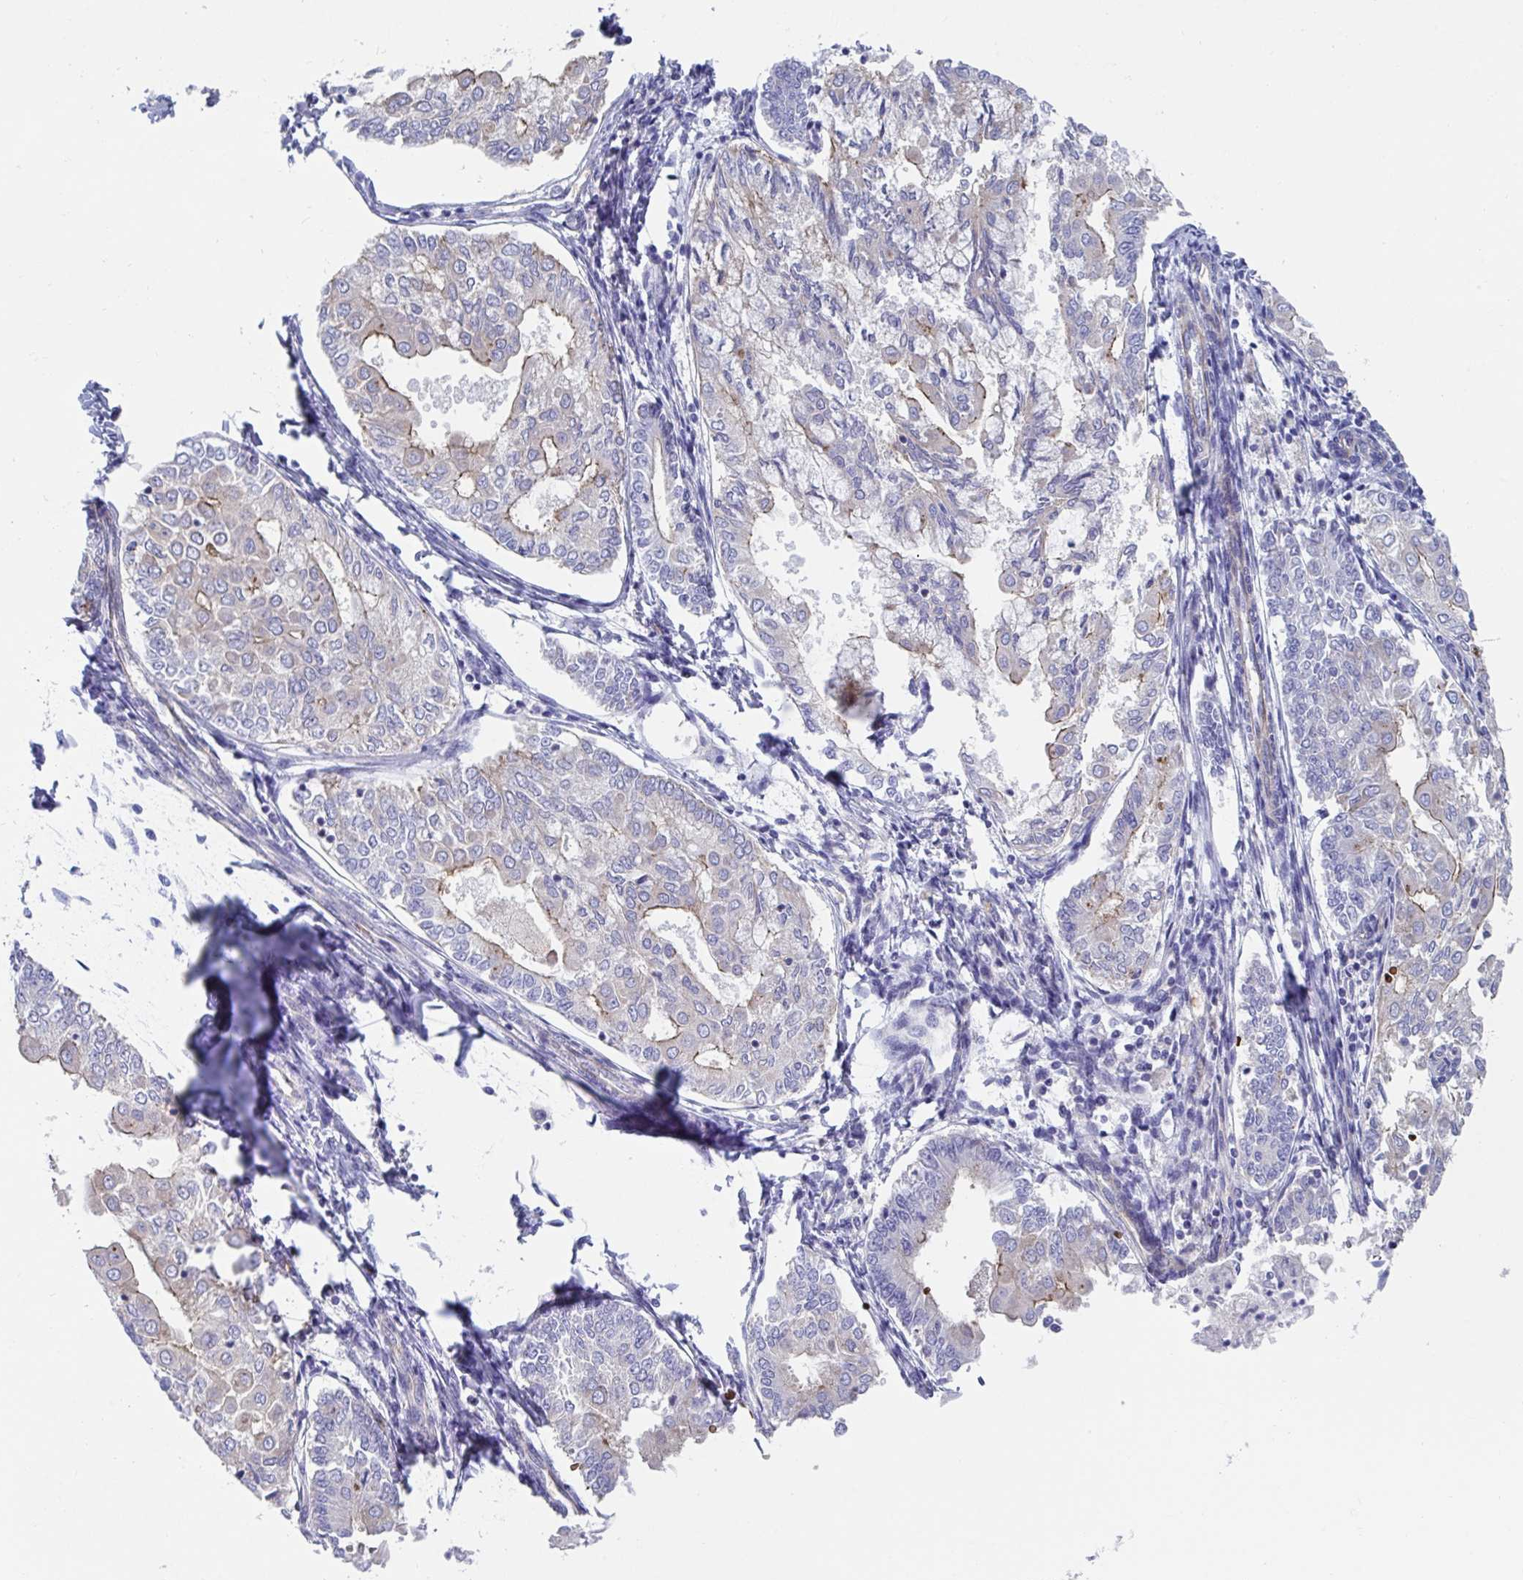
{"staining": {"intensity": "weak", "quantity": "<25%", "location": "cytoplasmic/membranous"}, "tissue": "endometrial cancer", "cell_type": "Tumor cells", "image_type": "cancer", "snomed": [{"axis": "morphology", "description": "Adenocarcinoma, NOS"}, {"axis": "topography", "description": "Endometrium"}], "caption": "Tumor cells show no significant expression in adenocarcinoma (endometrial). The staining is performed using DAB brown chromogen with nuclei counter-stained in using hematoxylin.", "gene": "TTC30B", "patient": {"sex": "female", "age": 68}}